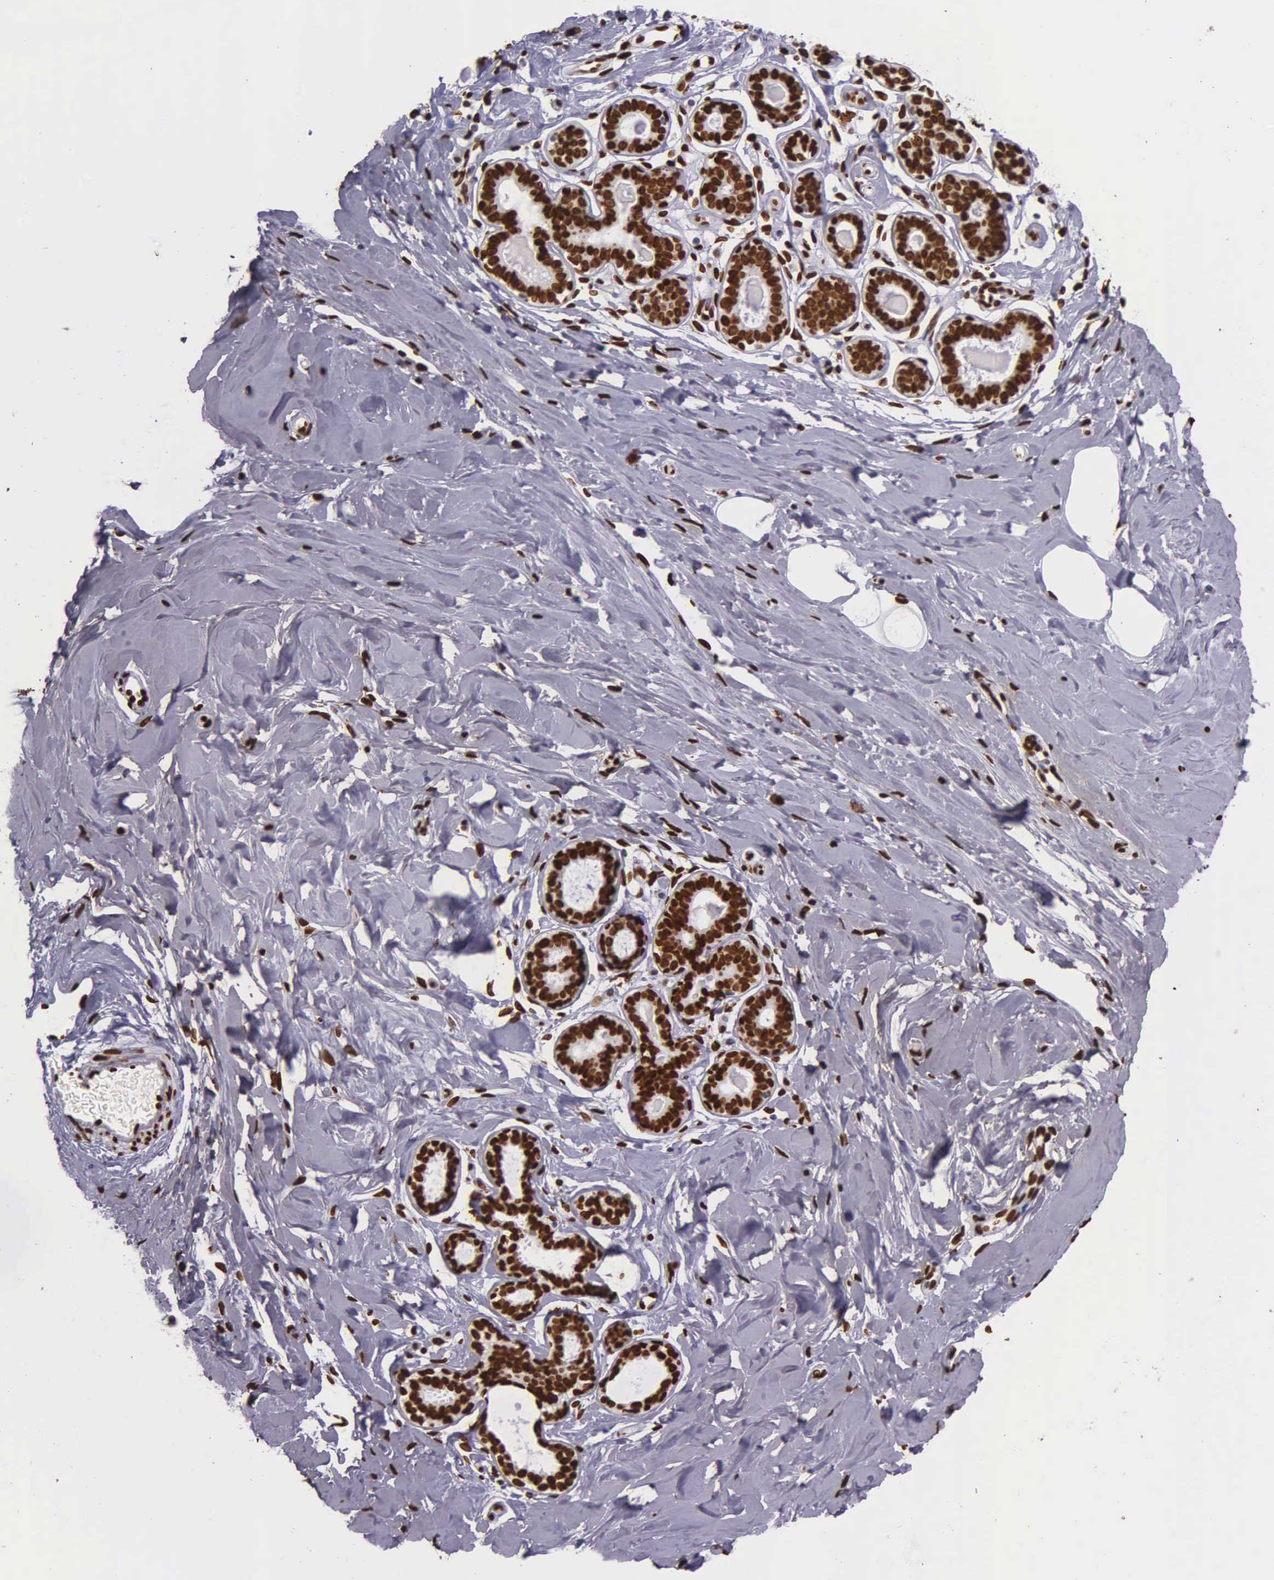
{"staining": {"intensity": "strong", "quantity": ">75%", "location": "nuclear"}, "tissue": "breast", "cell_type": "Adipocytes", "image_type": "normal", "snomed": [{"axis": "morphology", "description": "Normal tissue, NOS"}, {"axis": "topography", "description": "Breast"}], "caption": "Adipocytes display high levels of strong nuclear staining in about >75% of cells in normal human breast.", "gene": "H1", "patient": {"sex": "female", "age": 44}}